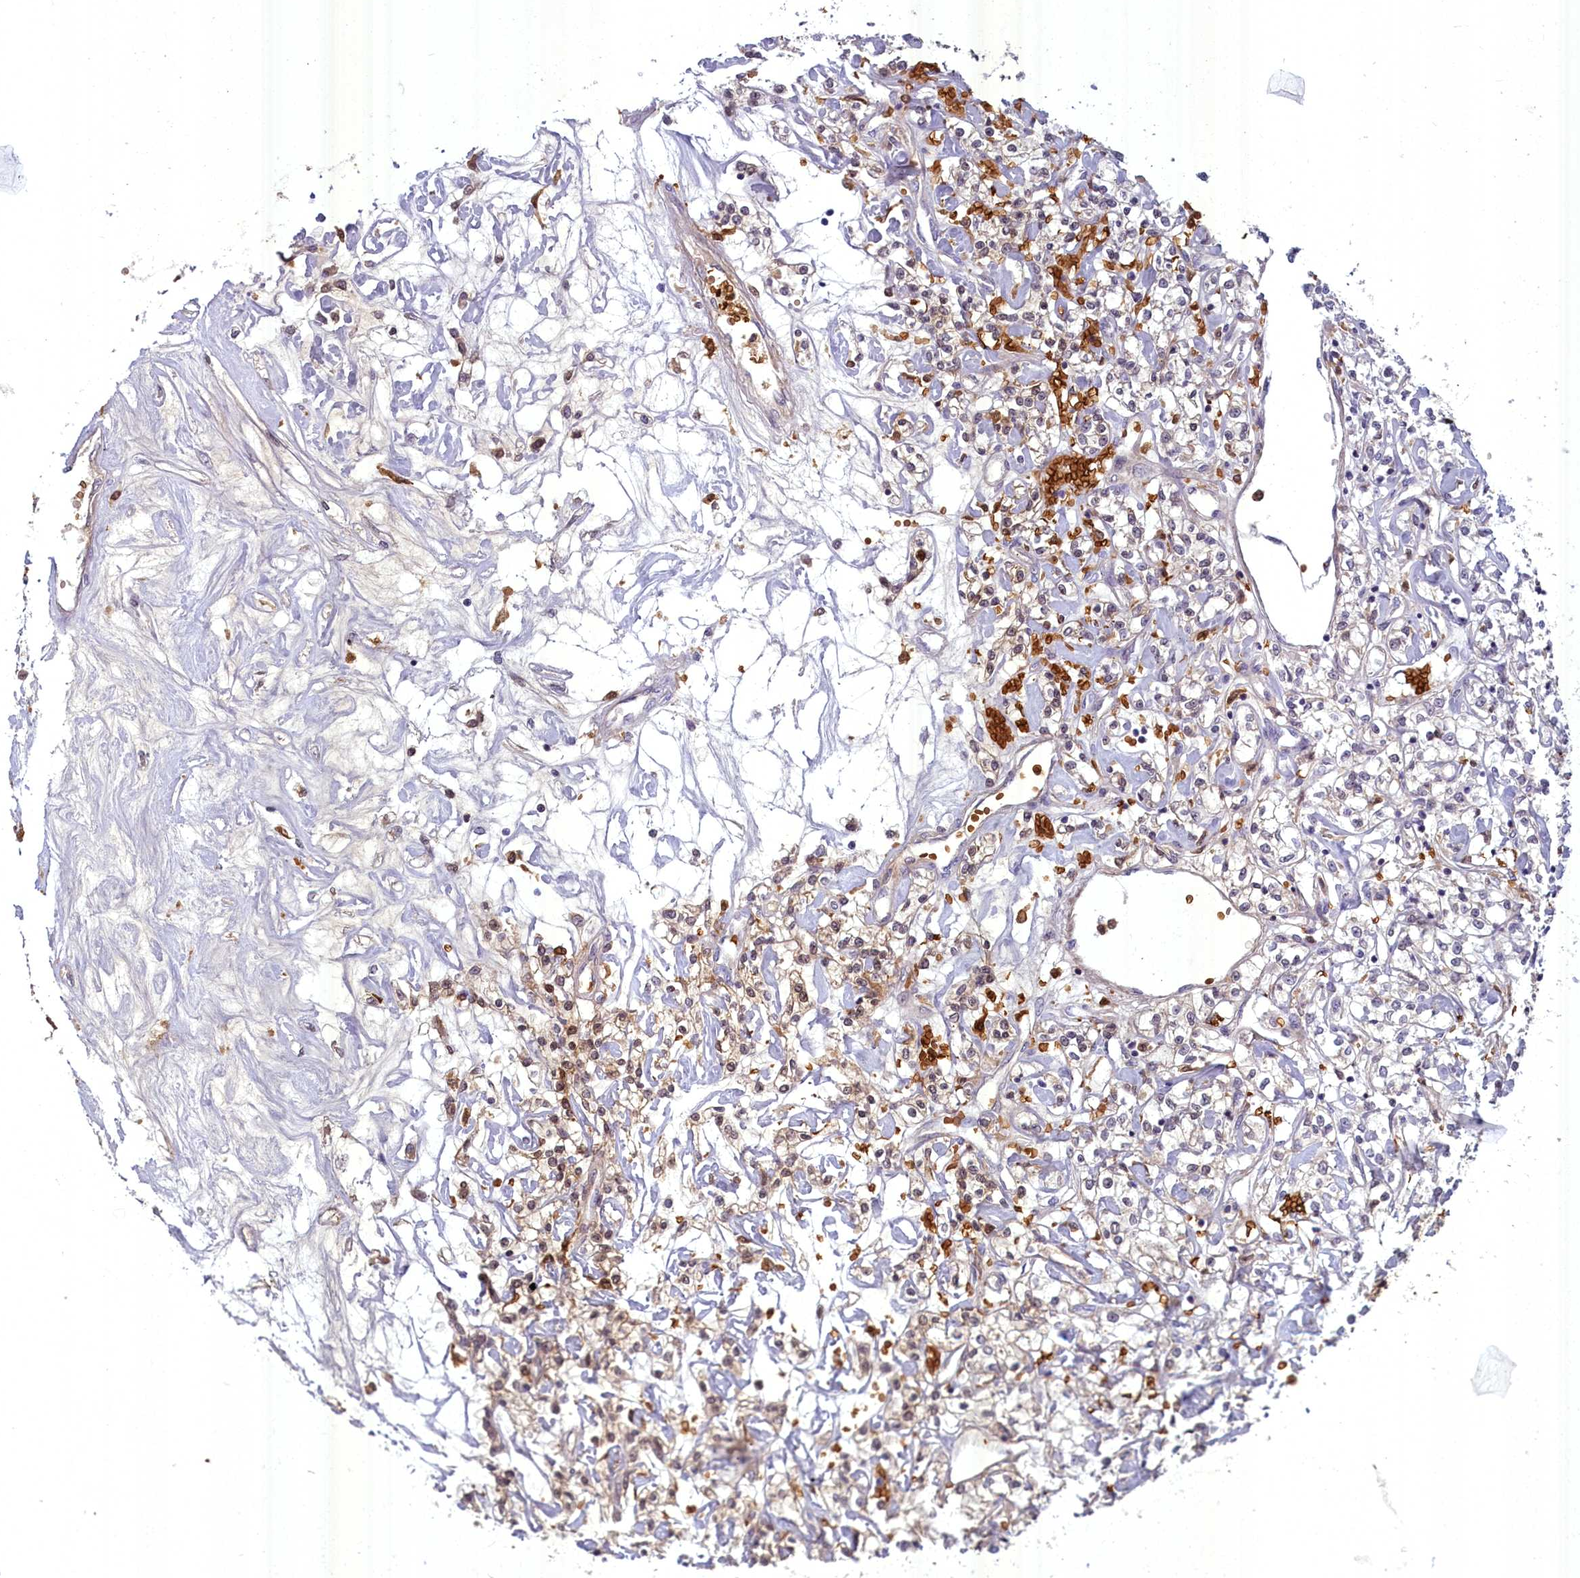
{"staining": {"intensity": "moderate", "quantity": "25%-75%", "location": "cytoplasmic/membranous,nuclear"}, "tissue": "renal cancer", "cell_type": "Tumor cells", "image_type": "cancer", "snomed": [{"axis": "morphology", "description": "Adenocarcinoma, NOS"}, {"axis": "topography", "description": "Kidney"}], "caption": "An IHC photomicrograph of neoplastic tissue is shown. Protein staining in brown shows moderate cytoplasmic/membranous and nuclear positivity in renal cancer within tumor cells. Nuclei are stained in blue.", "gene": "BLVRB", "patient": {"sex": "female", "age": 59}}